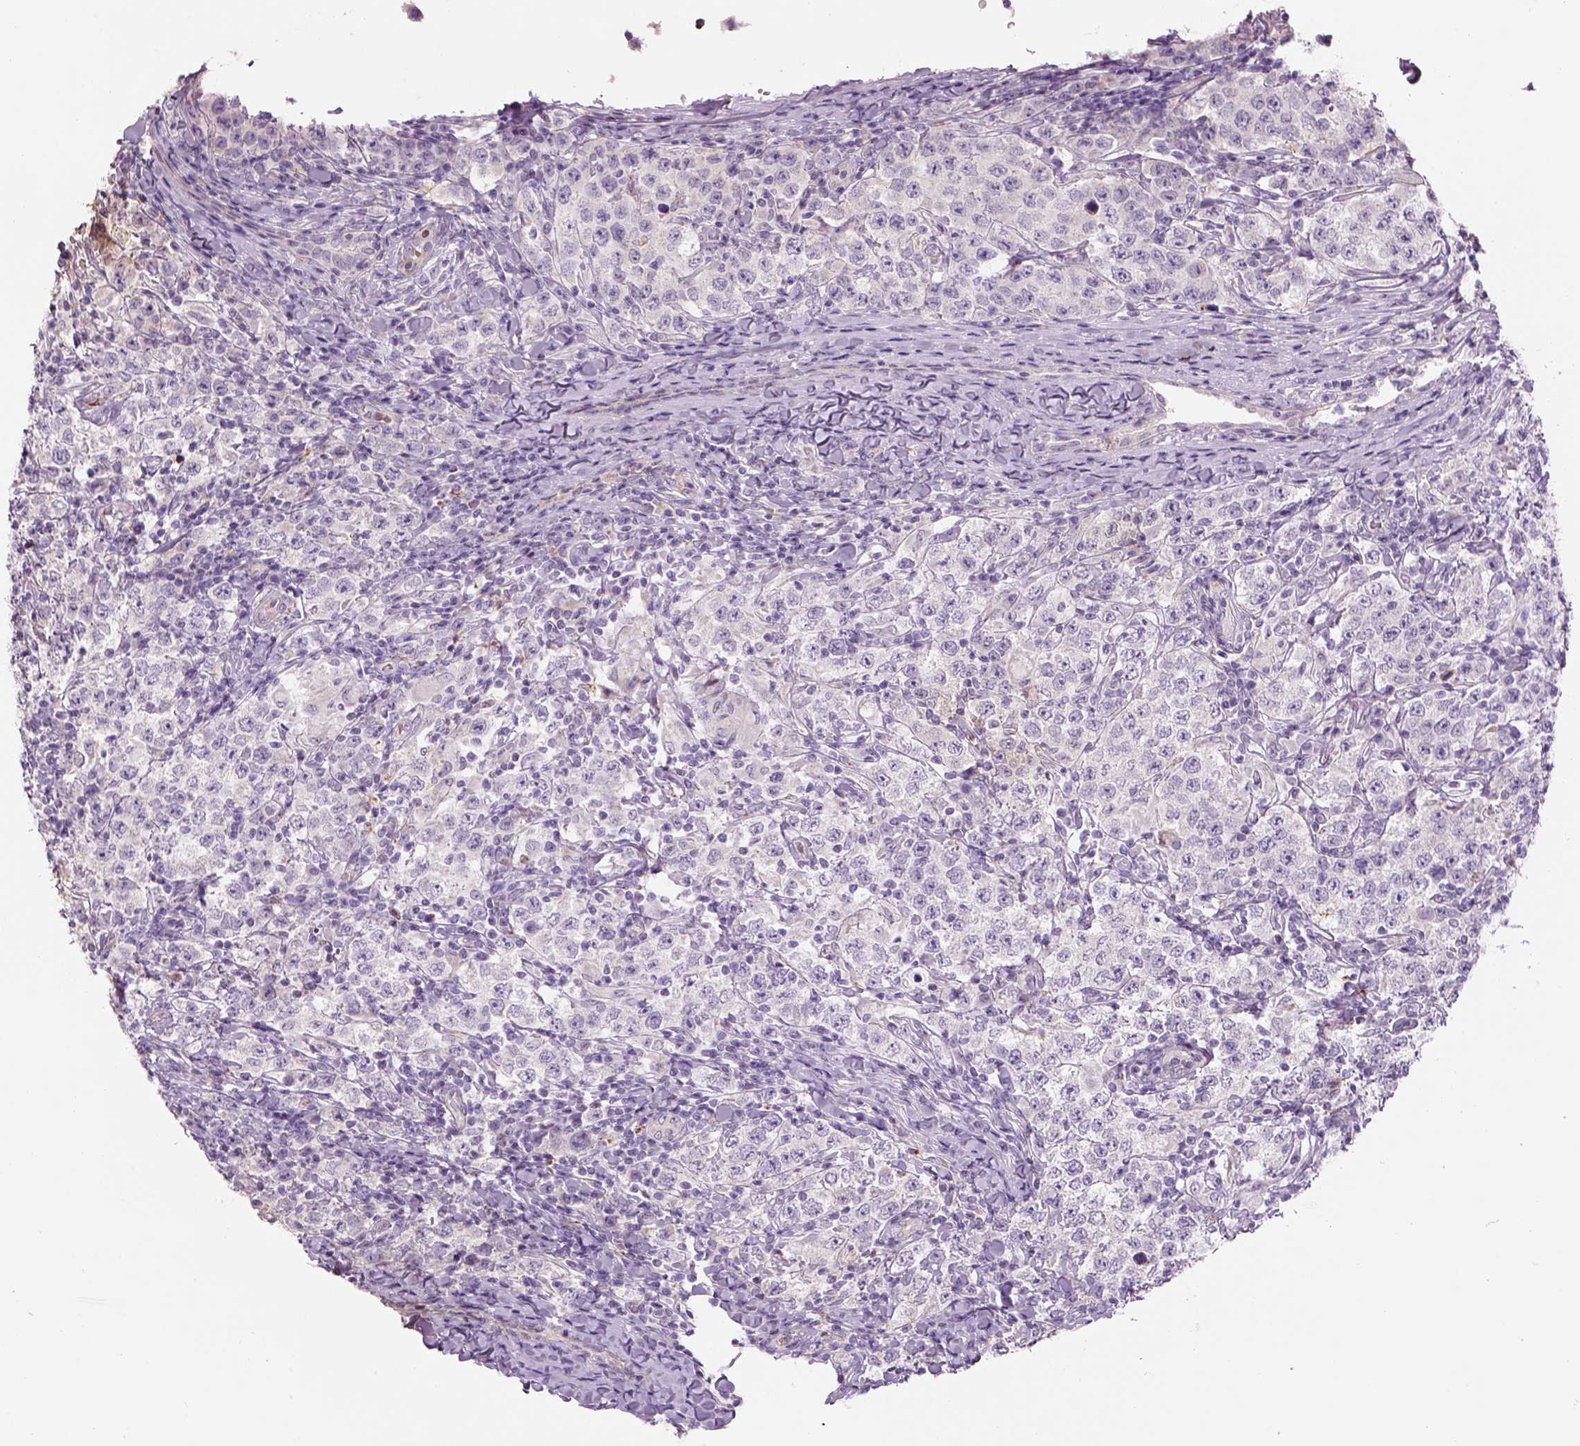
{"staining": {"intensity": "negative", "quantity": "none", "location": "none"}, "tissue": "testis cancer", "cell_type": "Tumor cells", "image_type": "cancer", "snomed": [{"axis": "morphology", "description": "Seminoma, NOS"}, {"axis": "morphology", "description": "Carcinoma, Embryonal, NOS"}, {"axis": "topography", "description": "Testis"}], "caption": "IHC of human testis cancer reveals no positivity in tumor cells. (DAB (3,3'-diaminobenzidine) IHC with hematoxylin counter stain).", "gene": "IFT52", "patient": {"sex": "male", "age": 41}}